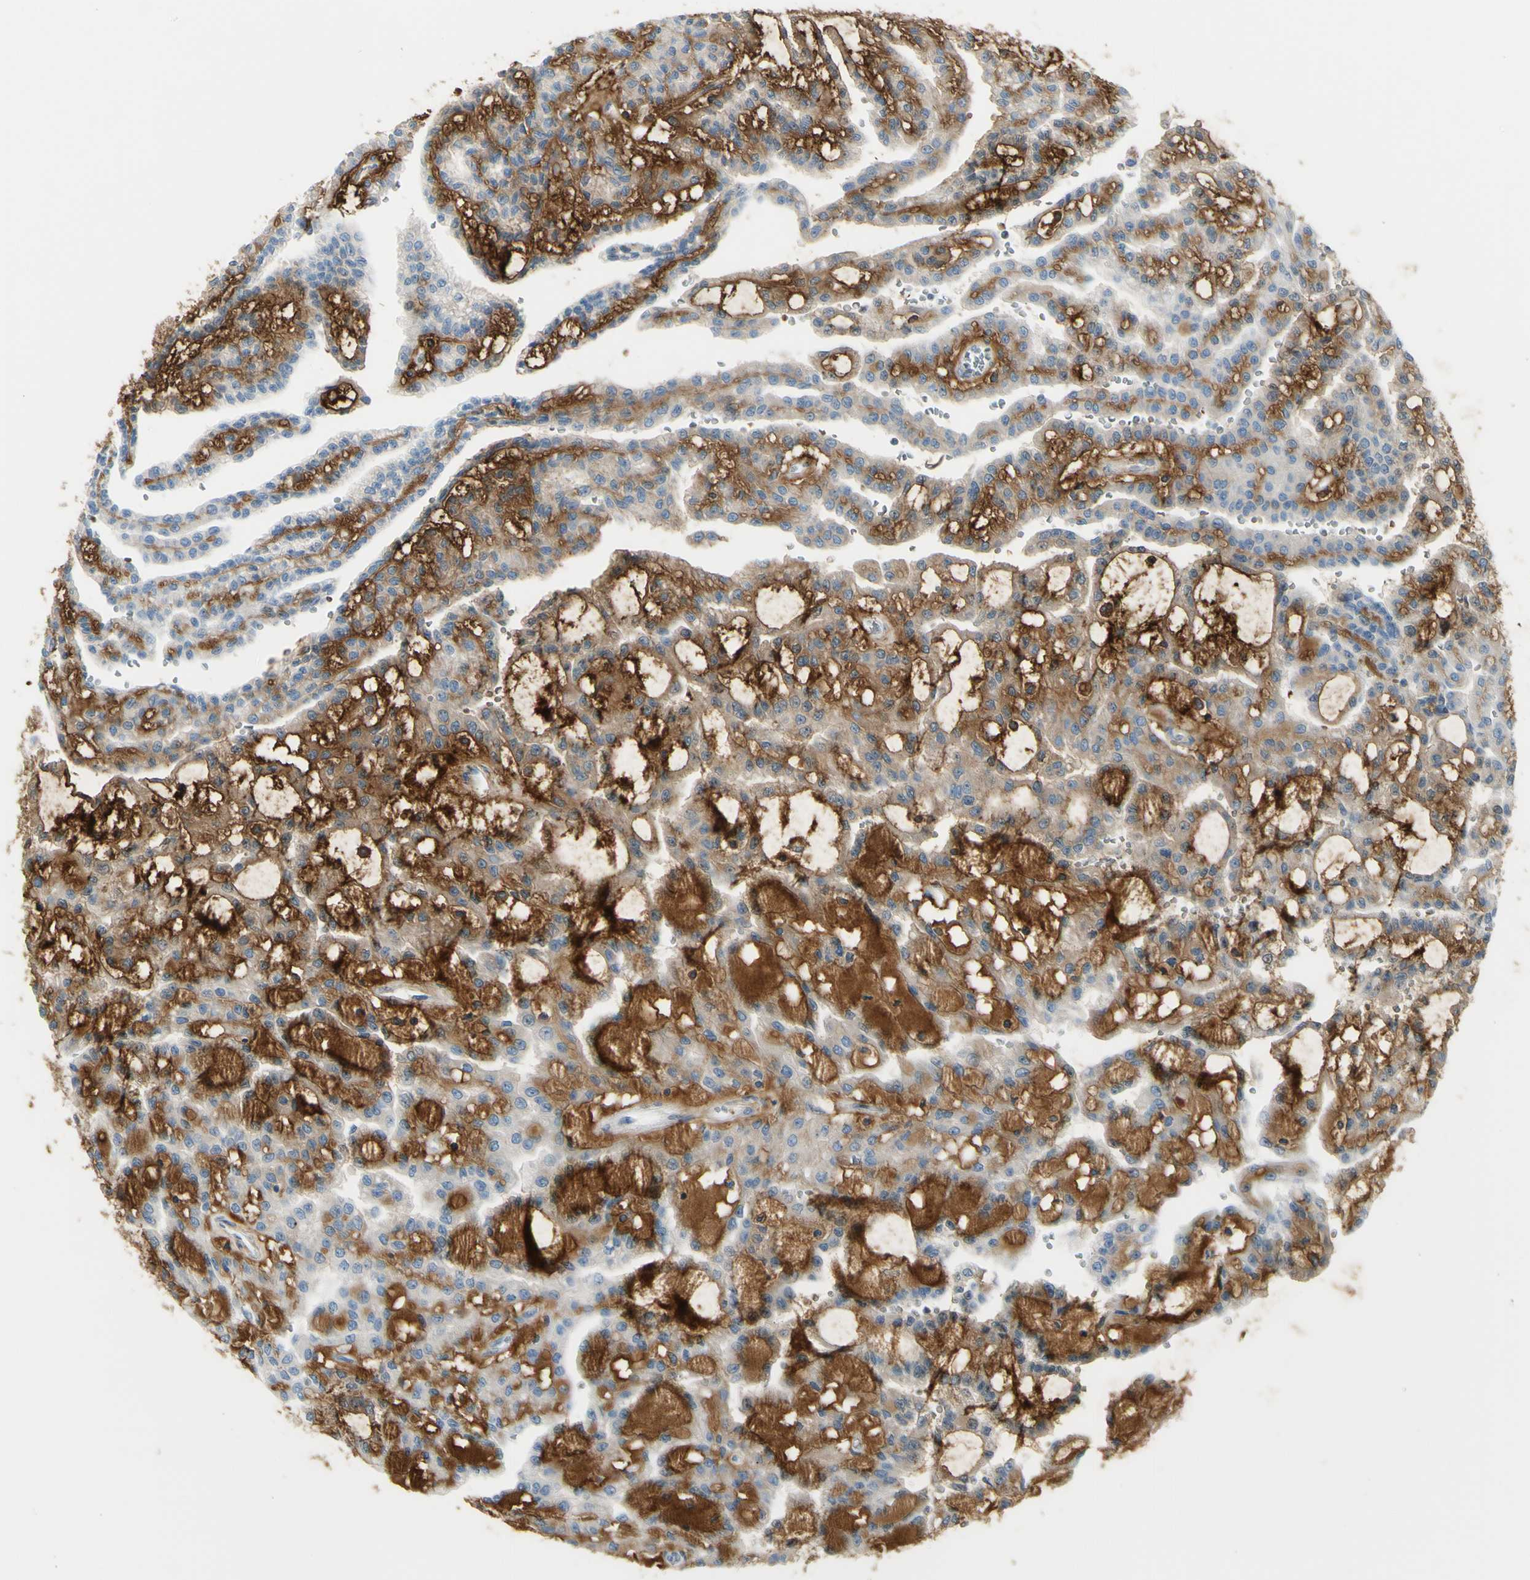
{"staining": {"intensity": "weak", "quantity": ">75%", "location": "cytoplasmic/membranous"}, "tissue": "renal cancer", "cell_type": "Tumor cells", "image_type": "cancer", "snomed": [{"axis": "morphology", "description": "Adenocarcinoma, NOS"}, {"axis": "topography", "description": "Kidney"}], "caption": "Protein expression analysis of human renal cancer (adenocarcinoma) reveals weak cytoplasmic/membranous positivity in about >75% of tumor cells. (DAB (3,3'-diaminobenzidine) IHC with brightfield microscopy, high magnification).", "gene": "NCBP2L", "patient": {"sex": "male", "age": 63}}